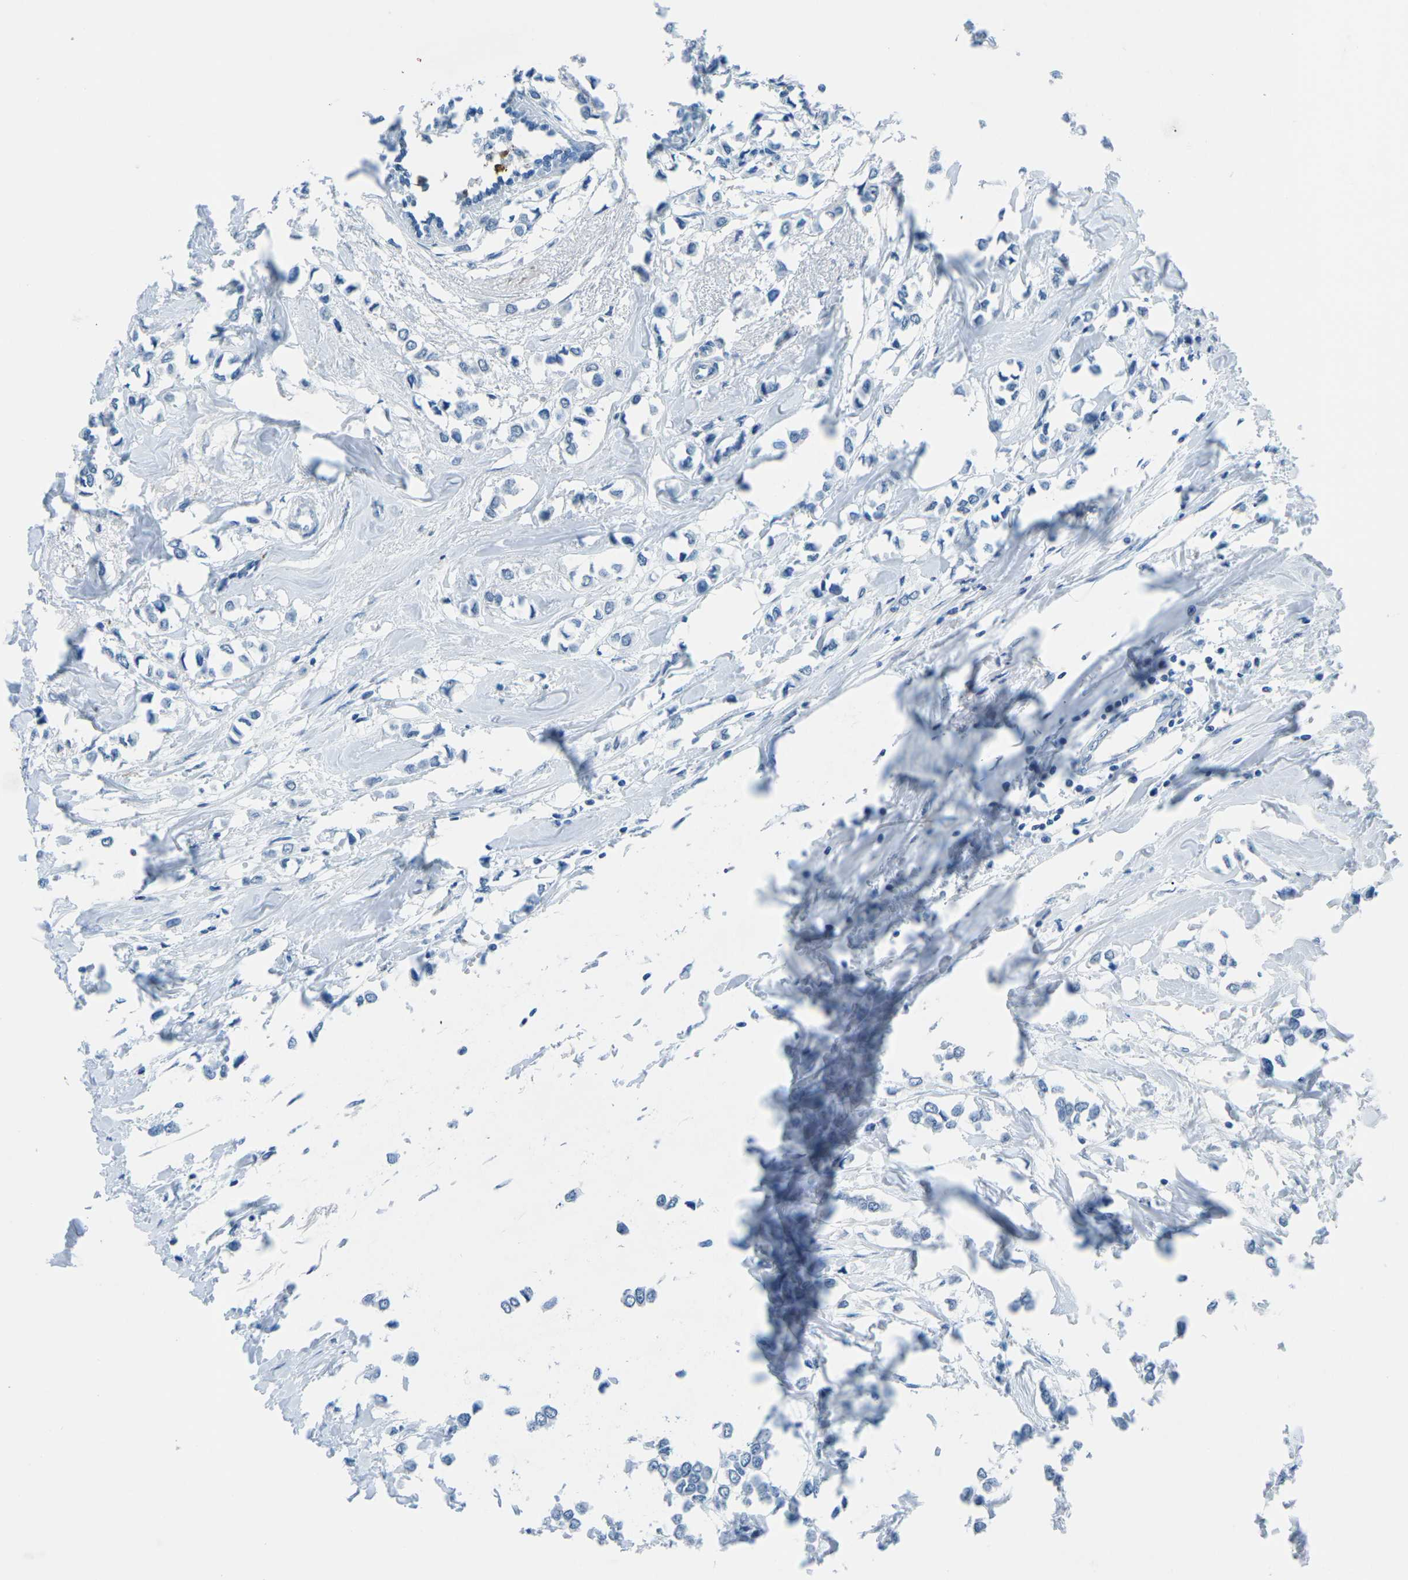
{"staining": {"intensity": "negative", "quantity": "none", "location": "none"}, "tissue": "breast cancer", "cell_type": "Tumor cells", "image_type": "cancer", "snomed": [{"axis": "morphology", "description": "Lobular carcinoma"}, {"axis": "topography", "description": "Breast"}], "caption": "An immunohistochemistry image of breast lobular carcinoma is shown. There is no staining in tumor cells of breast lobular carcinoma.", "gene": "MYH8", "patient": {"sex": "female", "age": 51}}